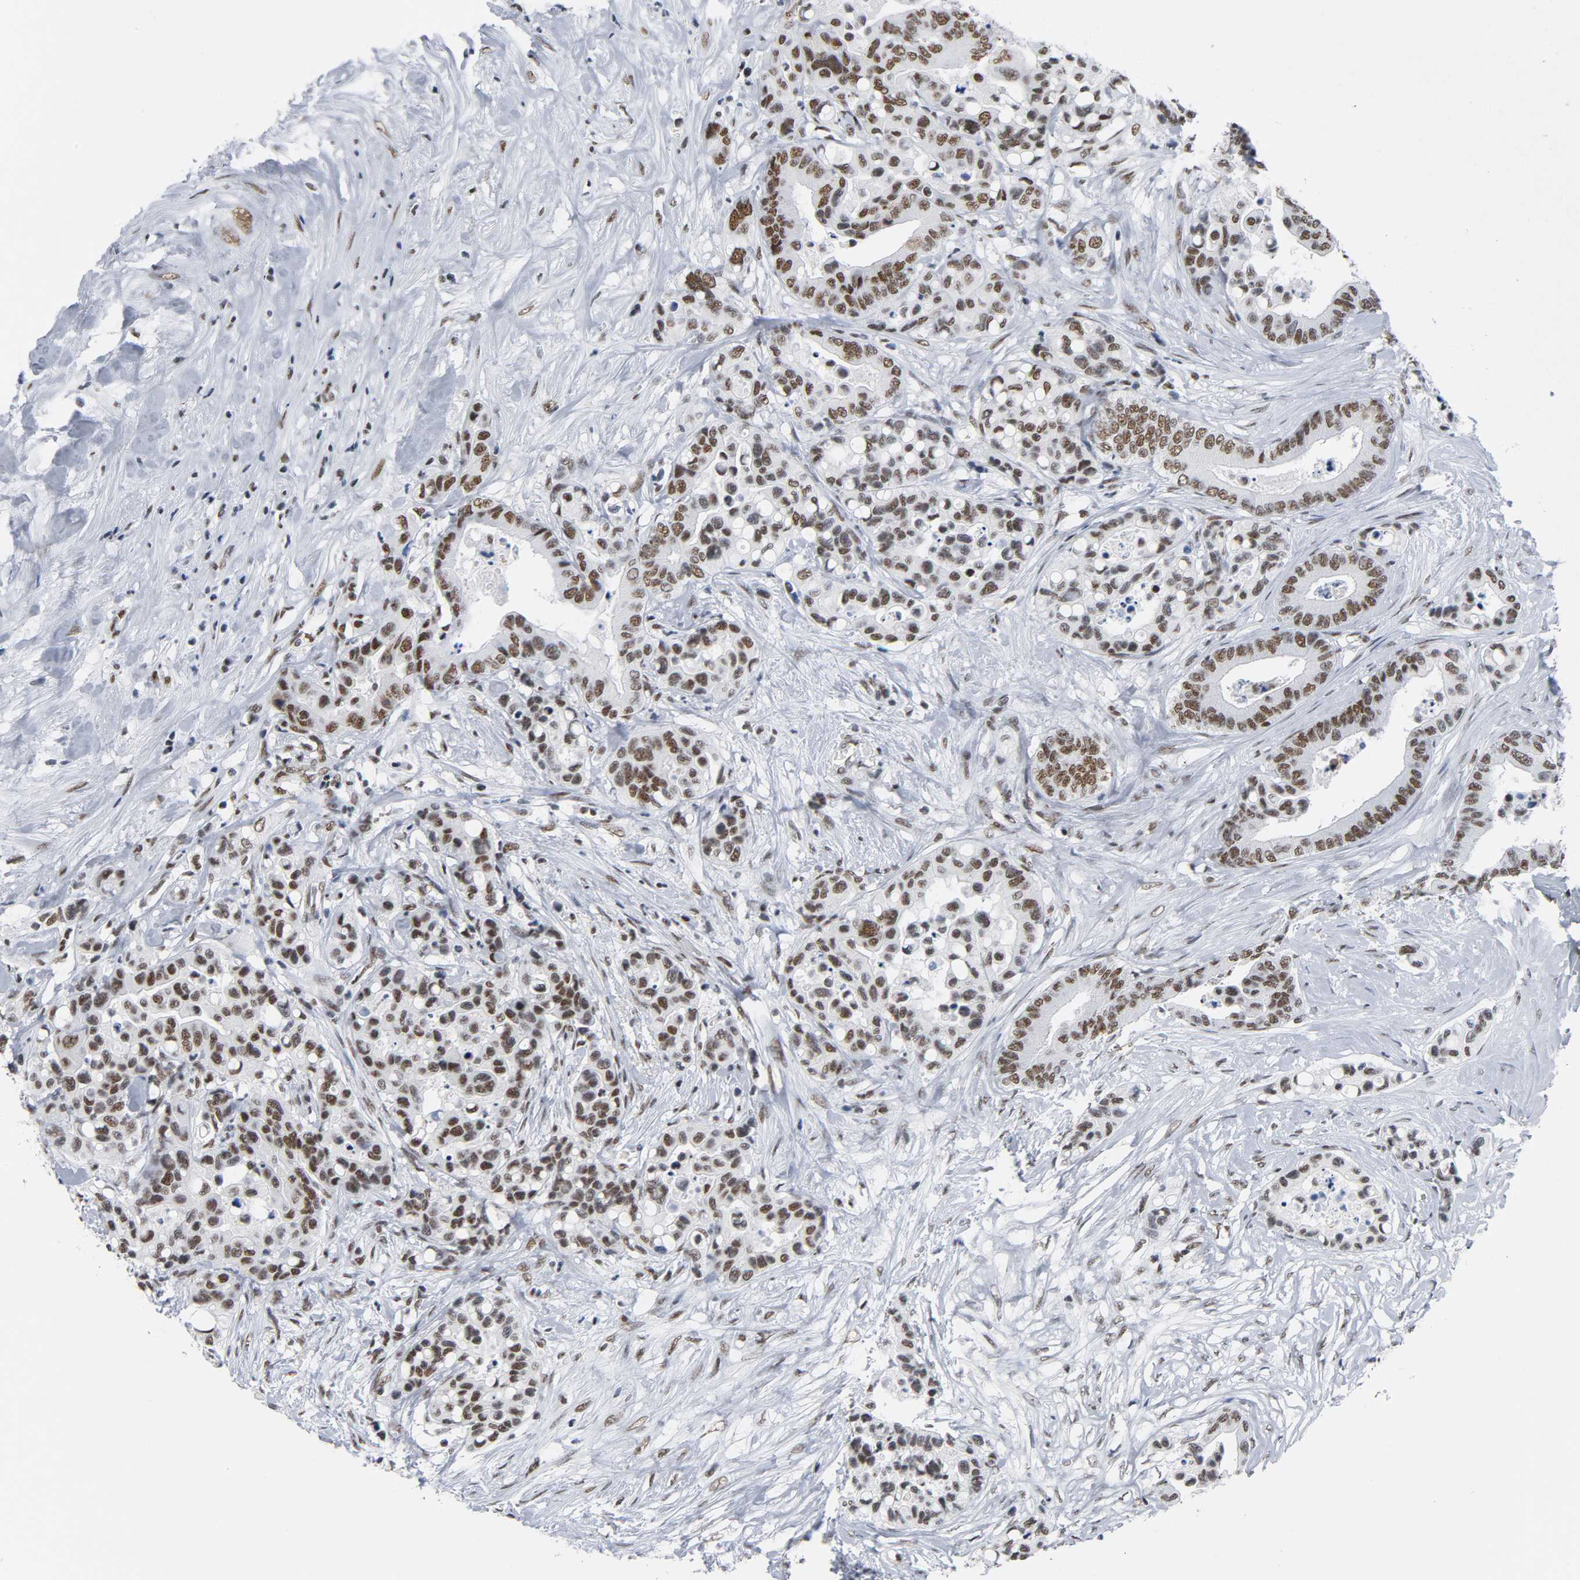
{"staining": {"intensity": "moderate", "quantity": ">75%", "location": "nuclear"}, "tissue": "colorectal cancer", "cell_type": "Tumor cells", "image_type": "cancer", "snomed": [{"axis": "morphology", "description": "Adenocarcinoma, NOS"}, {"axis": "topography", "description": "Colon"}], "caption": "Approximately >75% of tumor cells in colorectal cancer display moderate nuclear protein staining as visualized by brown immunohistochemical staining.", "gene": "CSTF2", "patient": {"sex": "male", "age": 82}}